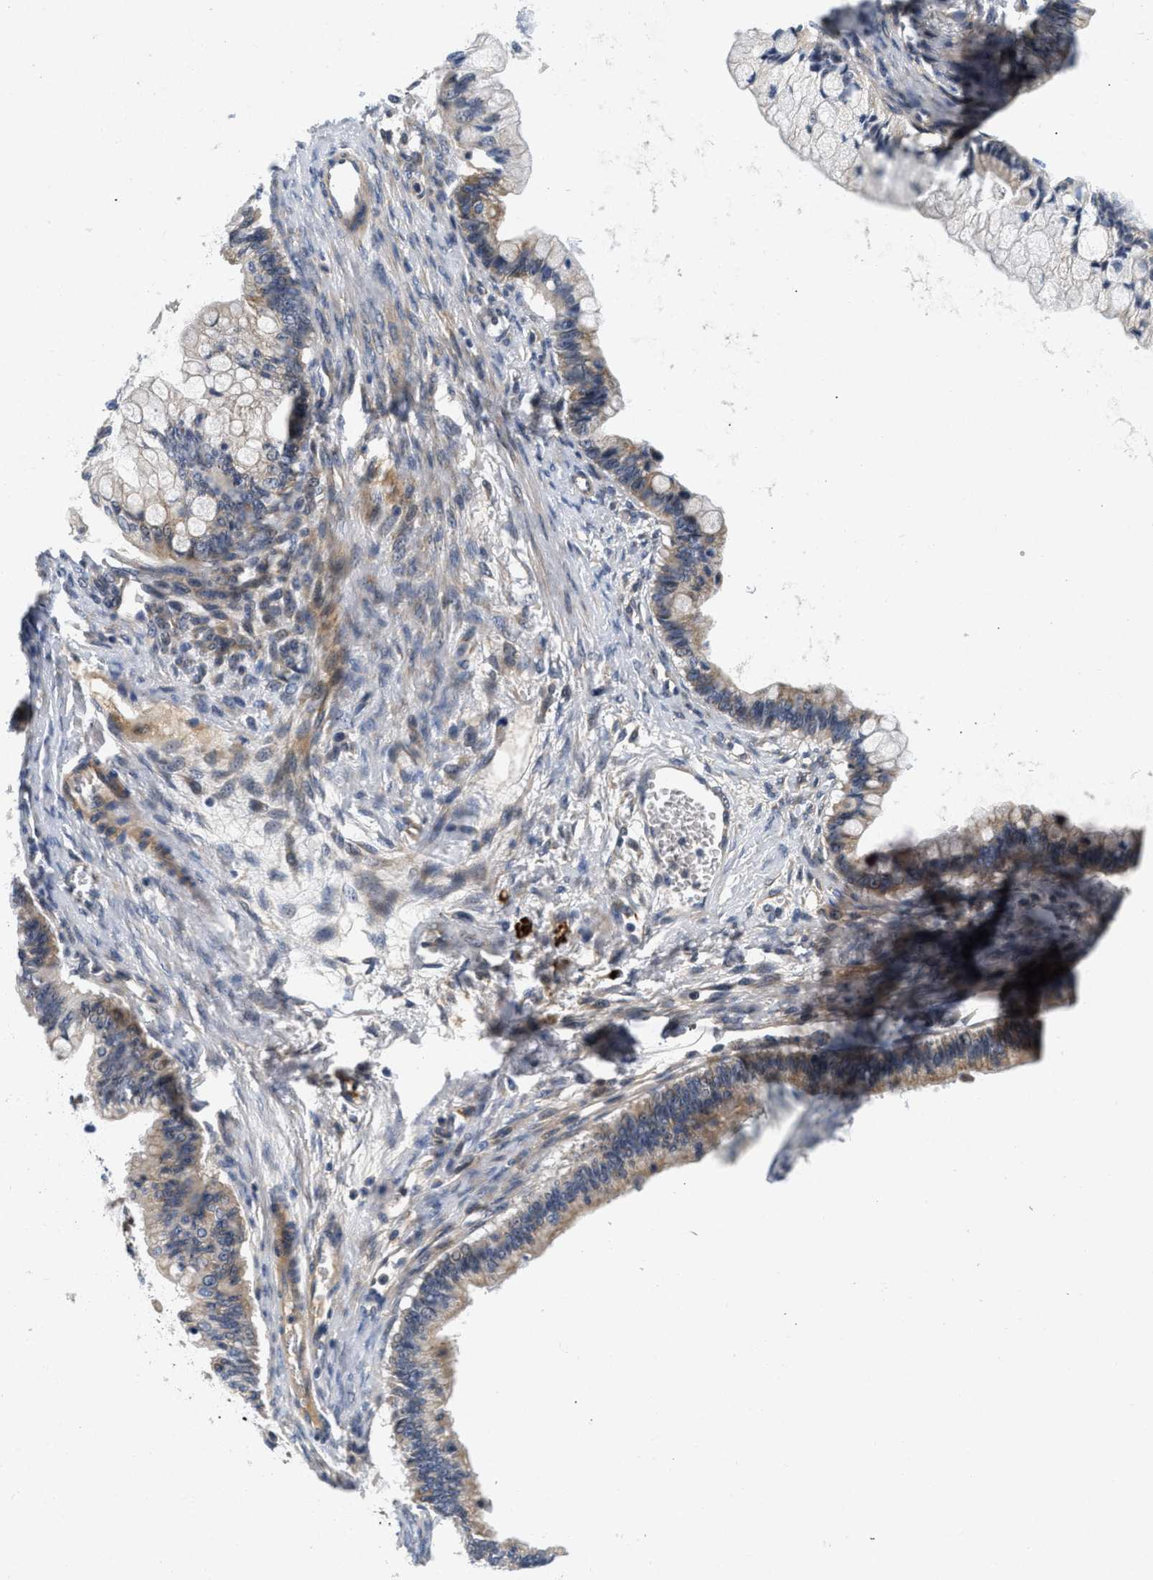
{"staining": {"intensity": "moderate", "quantity": "25%-75%", "location": "cytoplasmic/membranous"}, "tissue": "ovarian cancer", "cell_type": "Tumor cells", "image_type": "cancer", "snomed": [{"axis": "morphology", "description": "Cystadenocarcinoma, mucinous, NOS"}, {"axis": "topography", "description": "Ovary"}], "caption": "Human mucinous cystadenocarcinoma (ovarian) stained with a protein marker demonstrates moderate staining in tumor cells.", "gene": "PDP1", "patient": {"sex": "female", "age": 57}}